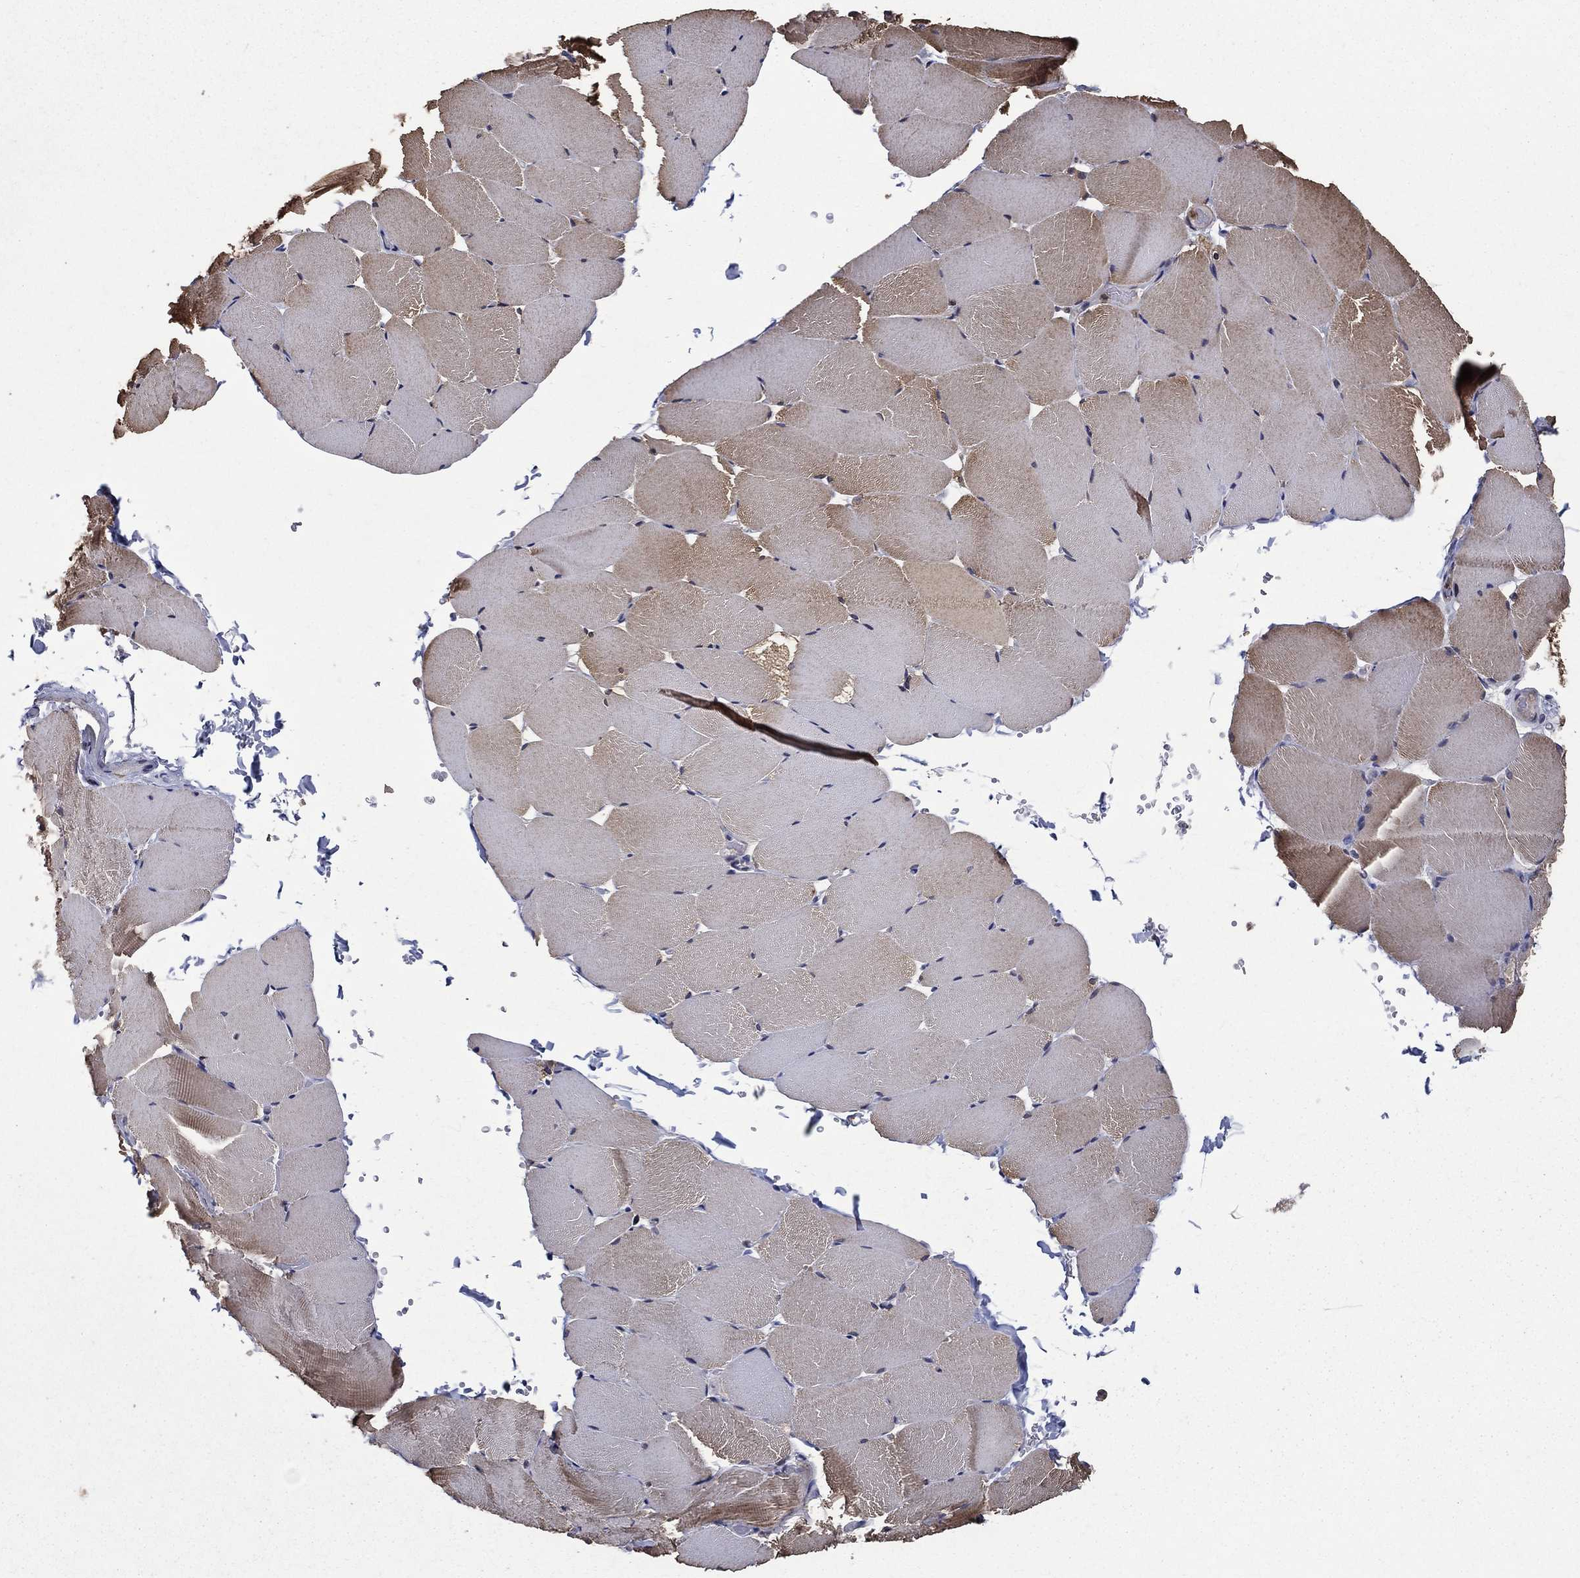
{"staining": {"intensity": "weak", "quantity": "25%-75%", "location": "cytoplasmic/membranous"}, "tissue": "skeletal muscle", "cell_type": "Myocytes", "image_type": "normal", "snomed": [{"axis": "morphology", "description": "Normal tissue, NOS"}, {"axis": "topography", "description": "Skeletal muscle"}], "caption": "Skeletal muscle stained for a protein demonstrates weak cytoplasmic/membranous positivity in myocytes. (DAB (3,3'-diaminobenzidine) = brown stain, brightfield microscopy at high magnification).", "gene": "GPR183", "patient": {"sex": "female", "age": 37}}